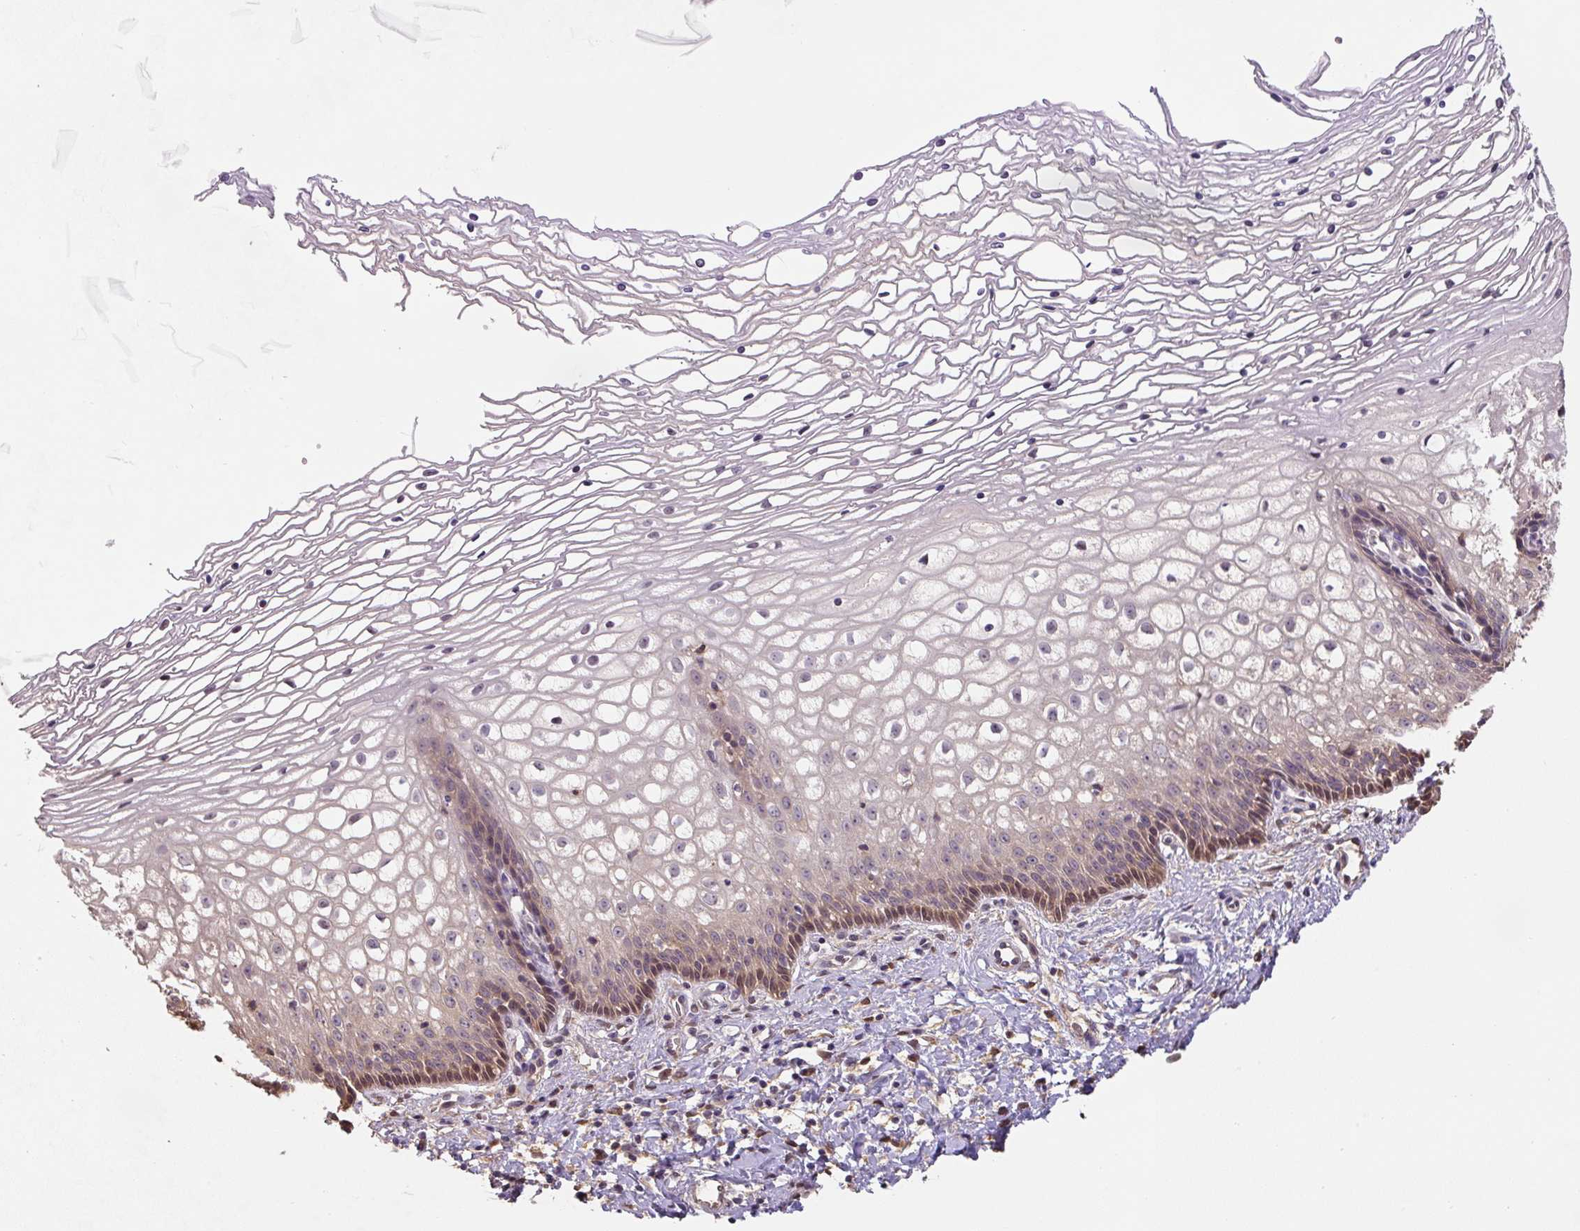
{"staining": {"intensity": "moderate", "quantity": "<25%", "location": "cytoplasmic/membranous"}, "tissue": "cervix", "cell_type": "Glandular cells", "image_type": "normal", "snomed": [{"axis": "morphology", "description": "Normal tissue, NOS"}, {"axis": "topography", "description": "Cervix"}], "caption": "Protein analysis of benign cervix exhibits moderate cytoplasmic/membranous expression in approximately <25% of glandular cells.", "gene": "ST13", "patient": {"sex": "female", "age": 36}}